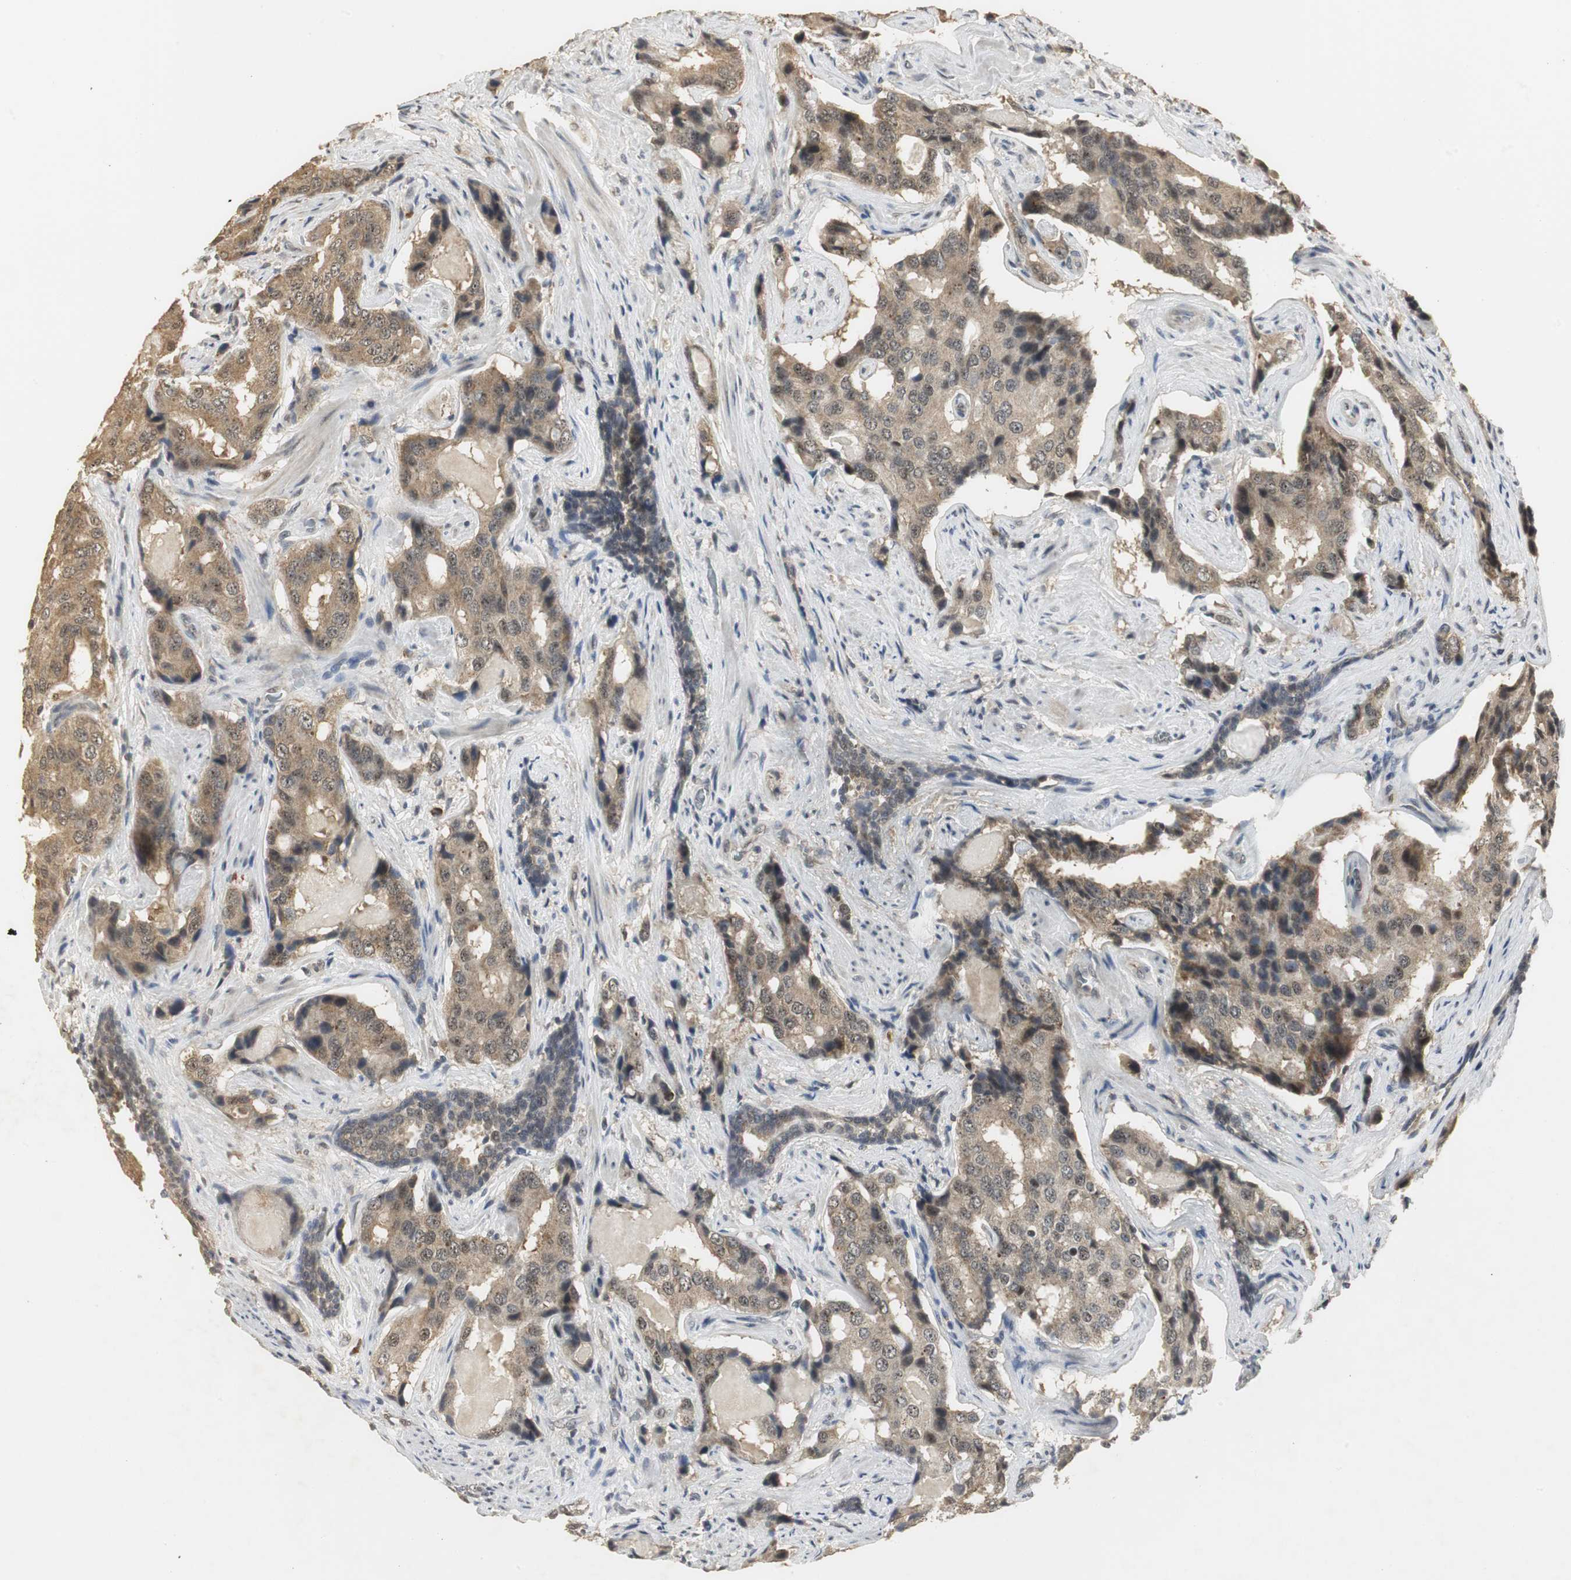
{"staining": {"intensity": "weak", "quantity": ">75%", "location": "cytoplasmic/membranous,nuclear"}, "tissue": "prostate cancer", "cell_type": "Tumor cells", "image_type": "cancer", "snomed": [{"axis": "morphology", "description": "Adenocarcinoma, High grade"}, {"axis": "topography", "description": "Prostate"}], "caption": "Immunohistochemistry (IHC) staining of prostate high-grade adenocarcinoma, which exhibits low levels of weak cytoplasmic/membranous and nuclear expression in approximately >75% of tumor cells indicating weak cytoplasmic/membranous and nuclear protein positivity. The staining was performed using DAB (brown) for protein detection and nuclei were counterstained in hematoxylin (blue).", "gene": "ELOA", "patient": {"sex": "male", "age": 58}}